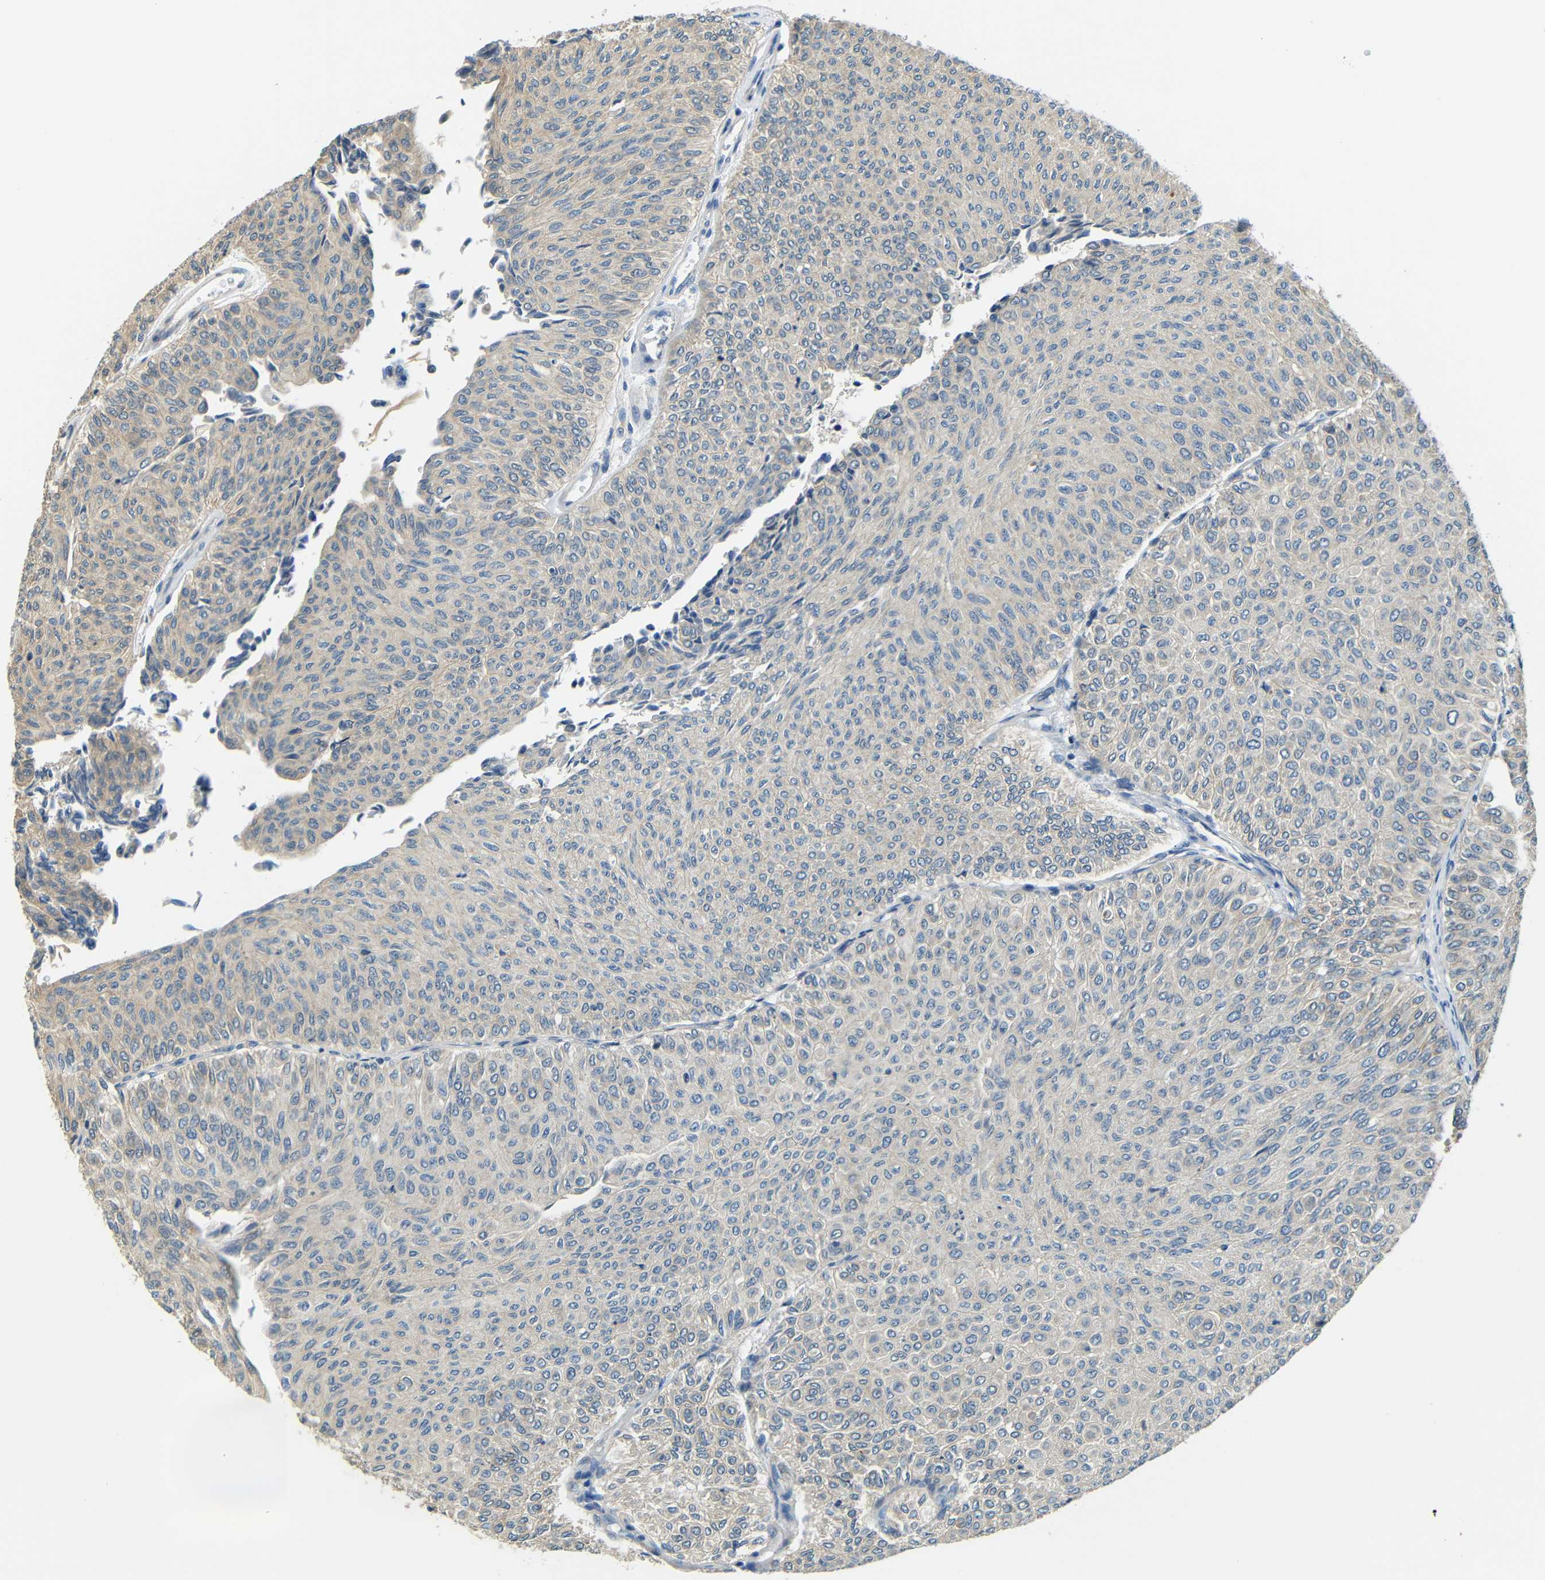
{"staining": {"intensity": "weak", "quantity": "<25%", "location": "cytoplasmic/membranous"}, "tissue": "urothelial cancer", "cell_type": "Tumor cells", "image_type": "cancer", "snomed": [{"axis": "morphology", "description": "Urothelial carcinoma, Low grade"}, {"axis": "topography", "description": "Urinary bladder"}], "caption": "DAB (3,3'-diaminobenzidine) immunohistochemical staining of low-grade urothelial carcinoma reveals no significant staining in tumor cells.", "gene": "FNDC3A", "patient": {"sex": "male", "age": 78}}